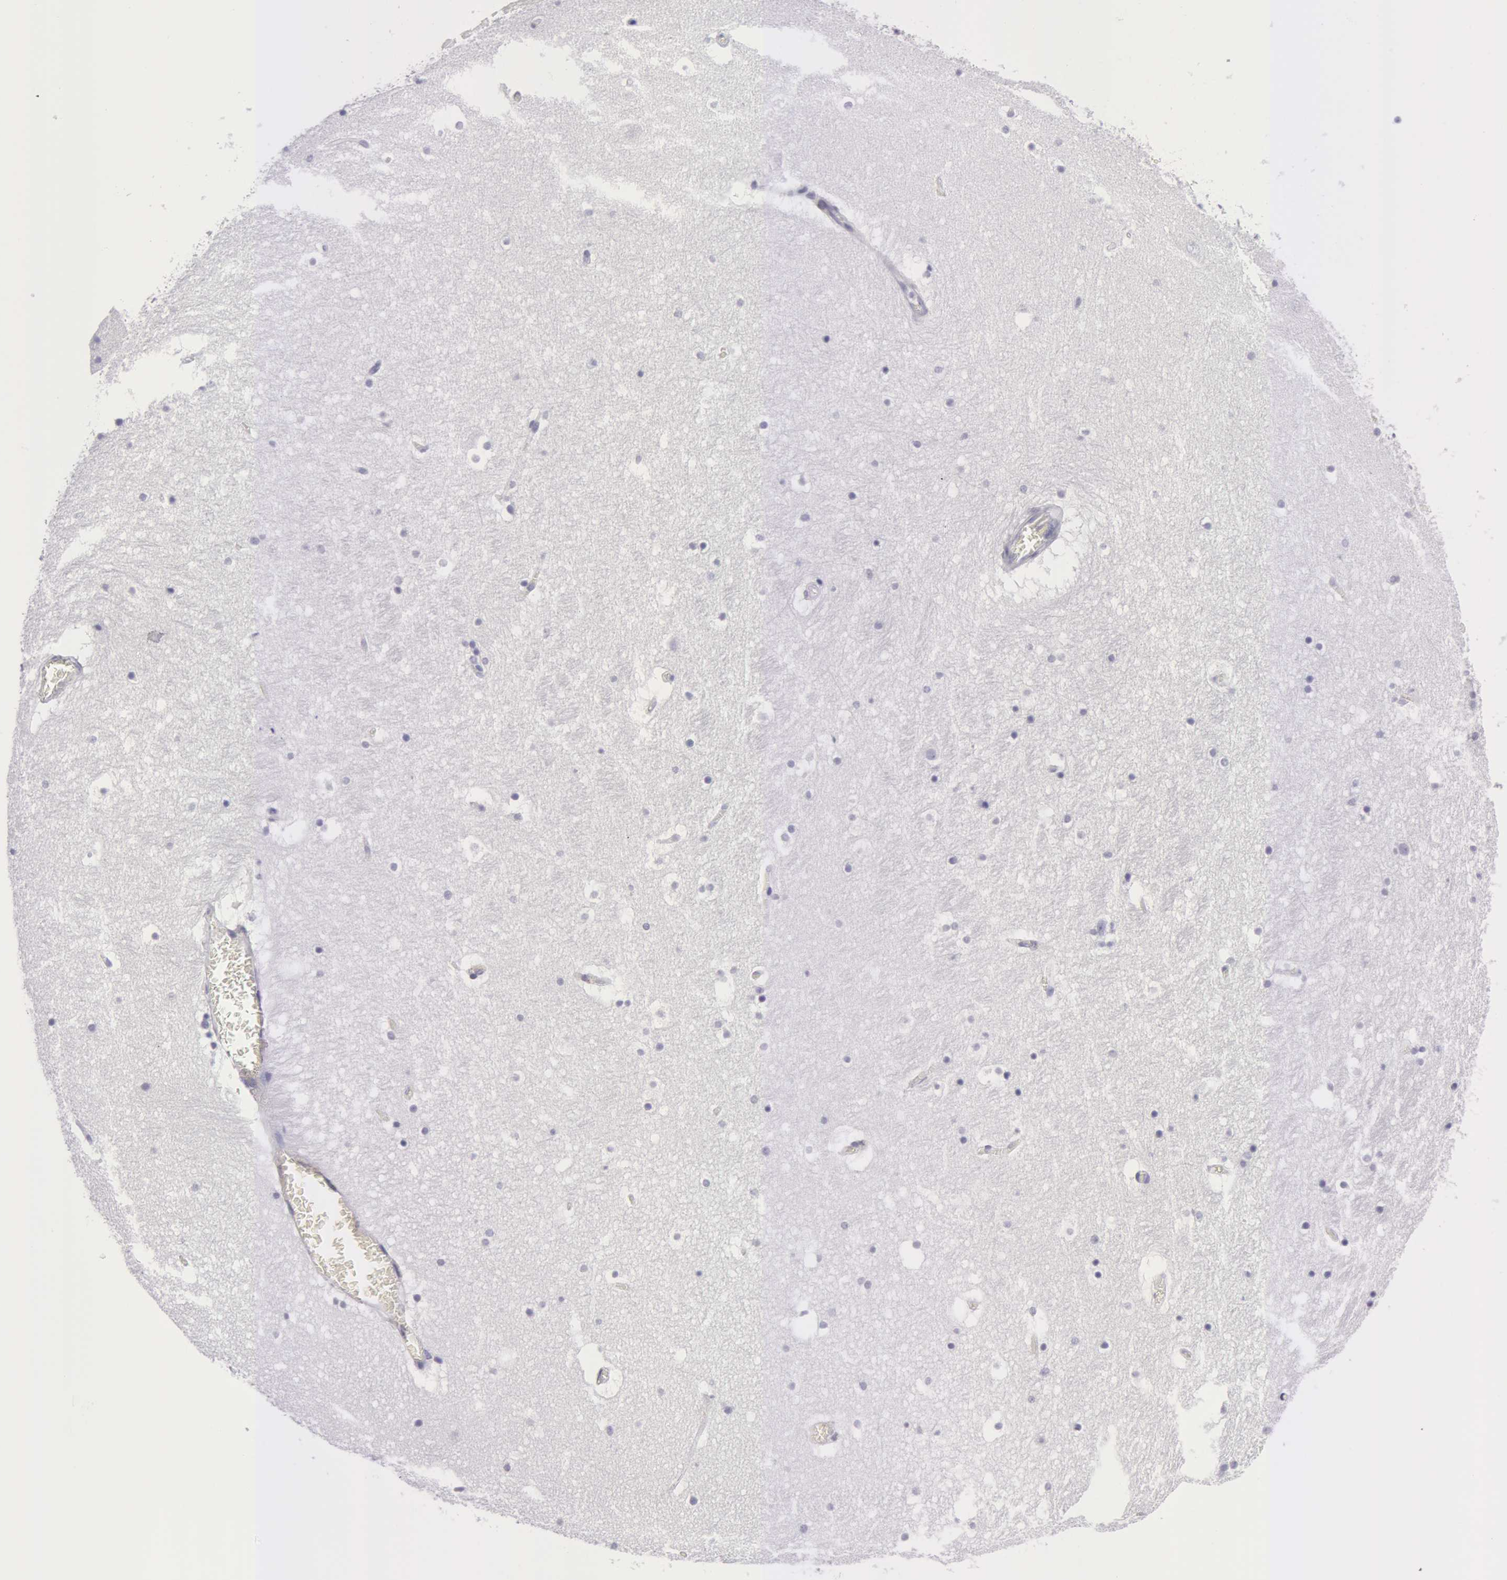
{"staining": {"intensity": "negative", "quantity": "none", "location": "none"}, "tissue": "hippocampus", "cell_type": "Glial cells", "image_type": "normal", "snomed": [{"axis": "morphology", "description": "Normal tissue, NOS"}, {"axis": "topography", "description": "Hippocampus"}], "caption": "Image shows no protein staining in glial cells of benign hippocampus.", "gene": "AMACR", "patient": {"sex": "male", "age": 45}}